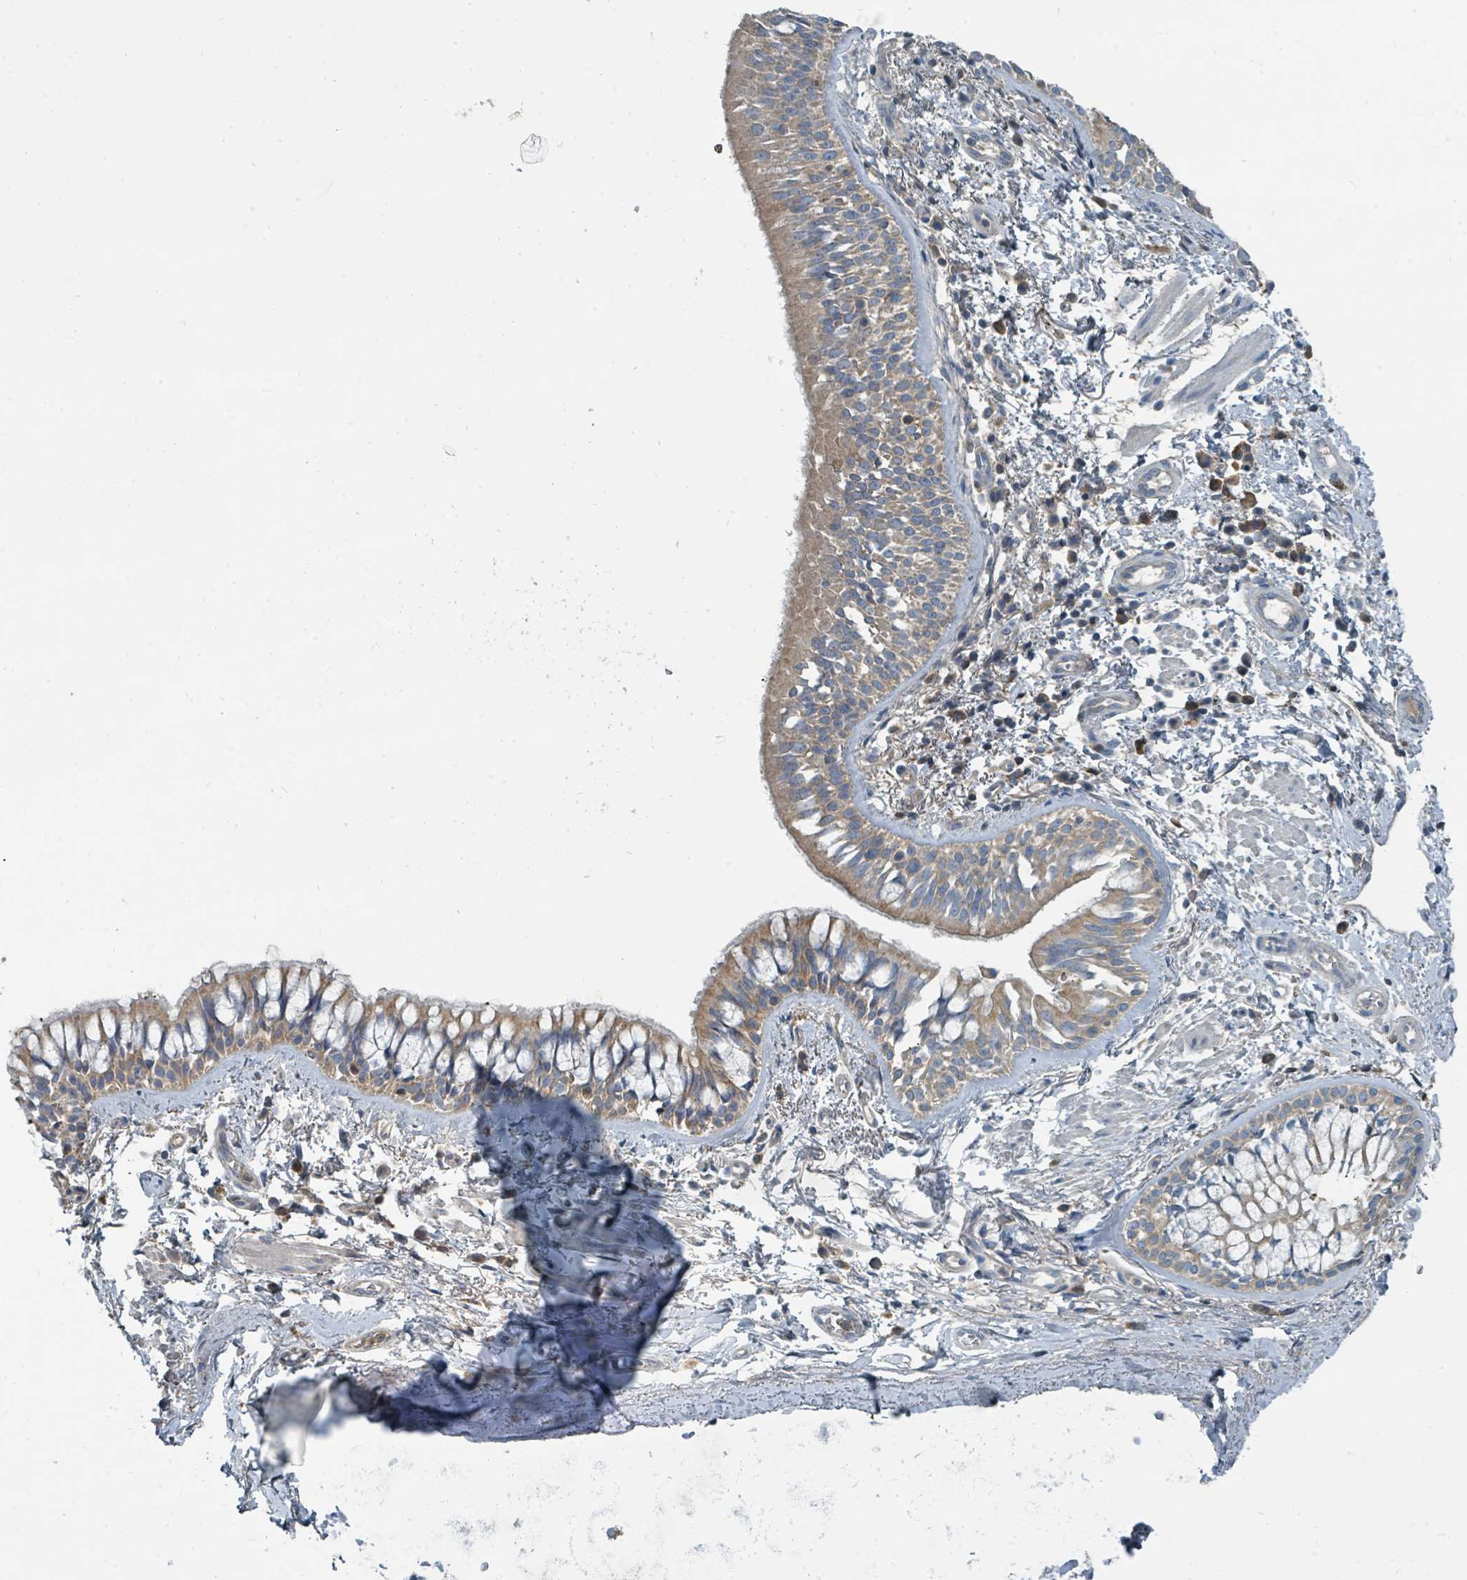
{"staining": {"intensity": "moderate", "quantity": ">75%", "location": "cytoplasmic/membranous"}, "tissue": "bronchus", "cell_type": "Respiratory epithelial cells", "image_type": "normal", "snomed": [{"axis": "morphology", "description": "Normal tissue, NOS"}, {"axis": "topography", "description": "Lymph node"}, {"axis": "topography", "description": "Cartilage tissue"}, {"axis": "topography", "description": "Bronchus"}], "caption": "Protein staining of unremarkable bronchus shows moderate cytoplasmic/membranous staining in approximately >75% of respiratory epithelial cells.", "gene": "SLC25A23", "patient": {"sex": "female", "age": 70}}